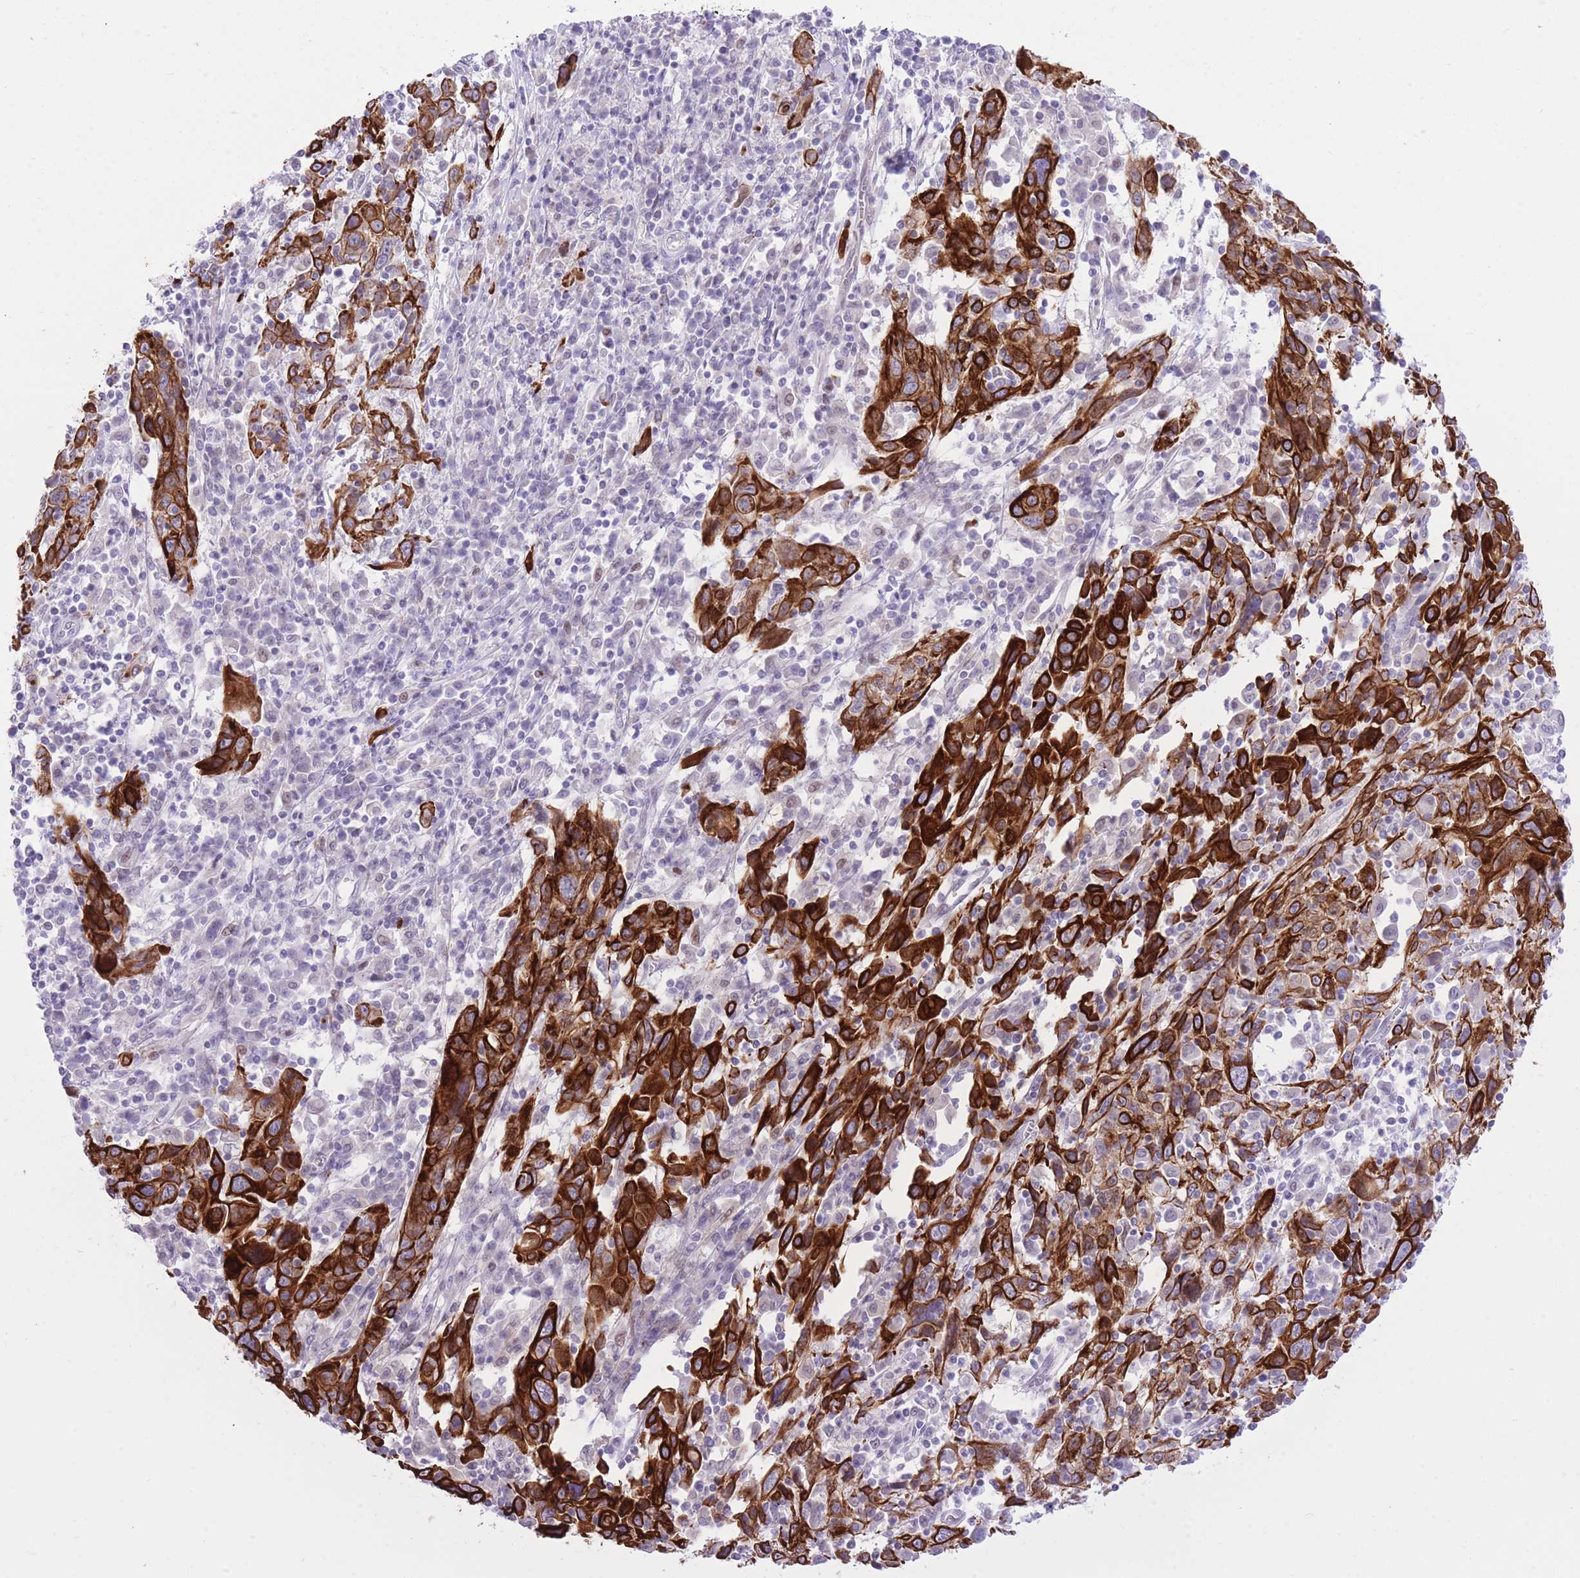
{"staining": {"intensity": "strong", "quantity": ">75%", "location": "cytoplasmic/membranous"}, "tissue": "cervical cancer", "cell_type": "Tumor cells", "image_type": "cancer", "snomed": [{"axis": "morphology", "description": "Squamous cell carcinoma, NOS"}, {"axis": "topography", "description": "Cervix"}], "caption": "A high amount of strong cytoplasmic/membranous expression is appreciated in about >75% of tumor cells in squamous cell carcinoma (cervical) tissue.", "gene": "MEIS3", "patient": {"sex": "female", "age": 46}}